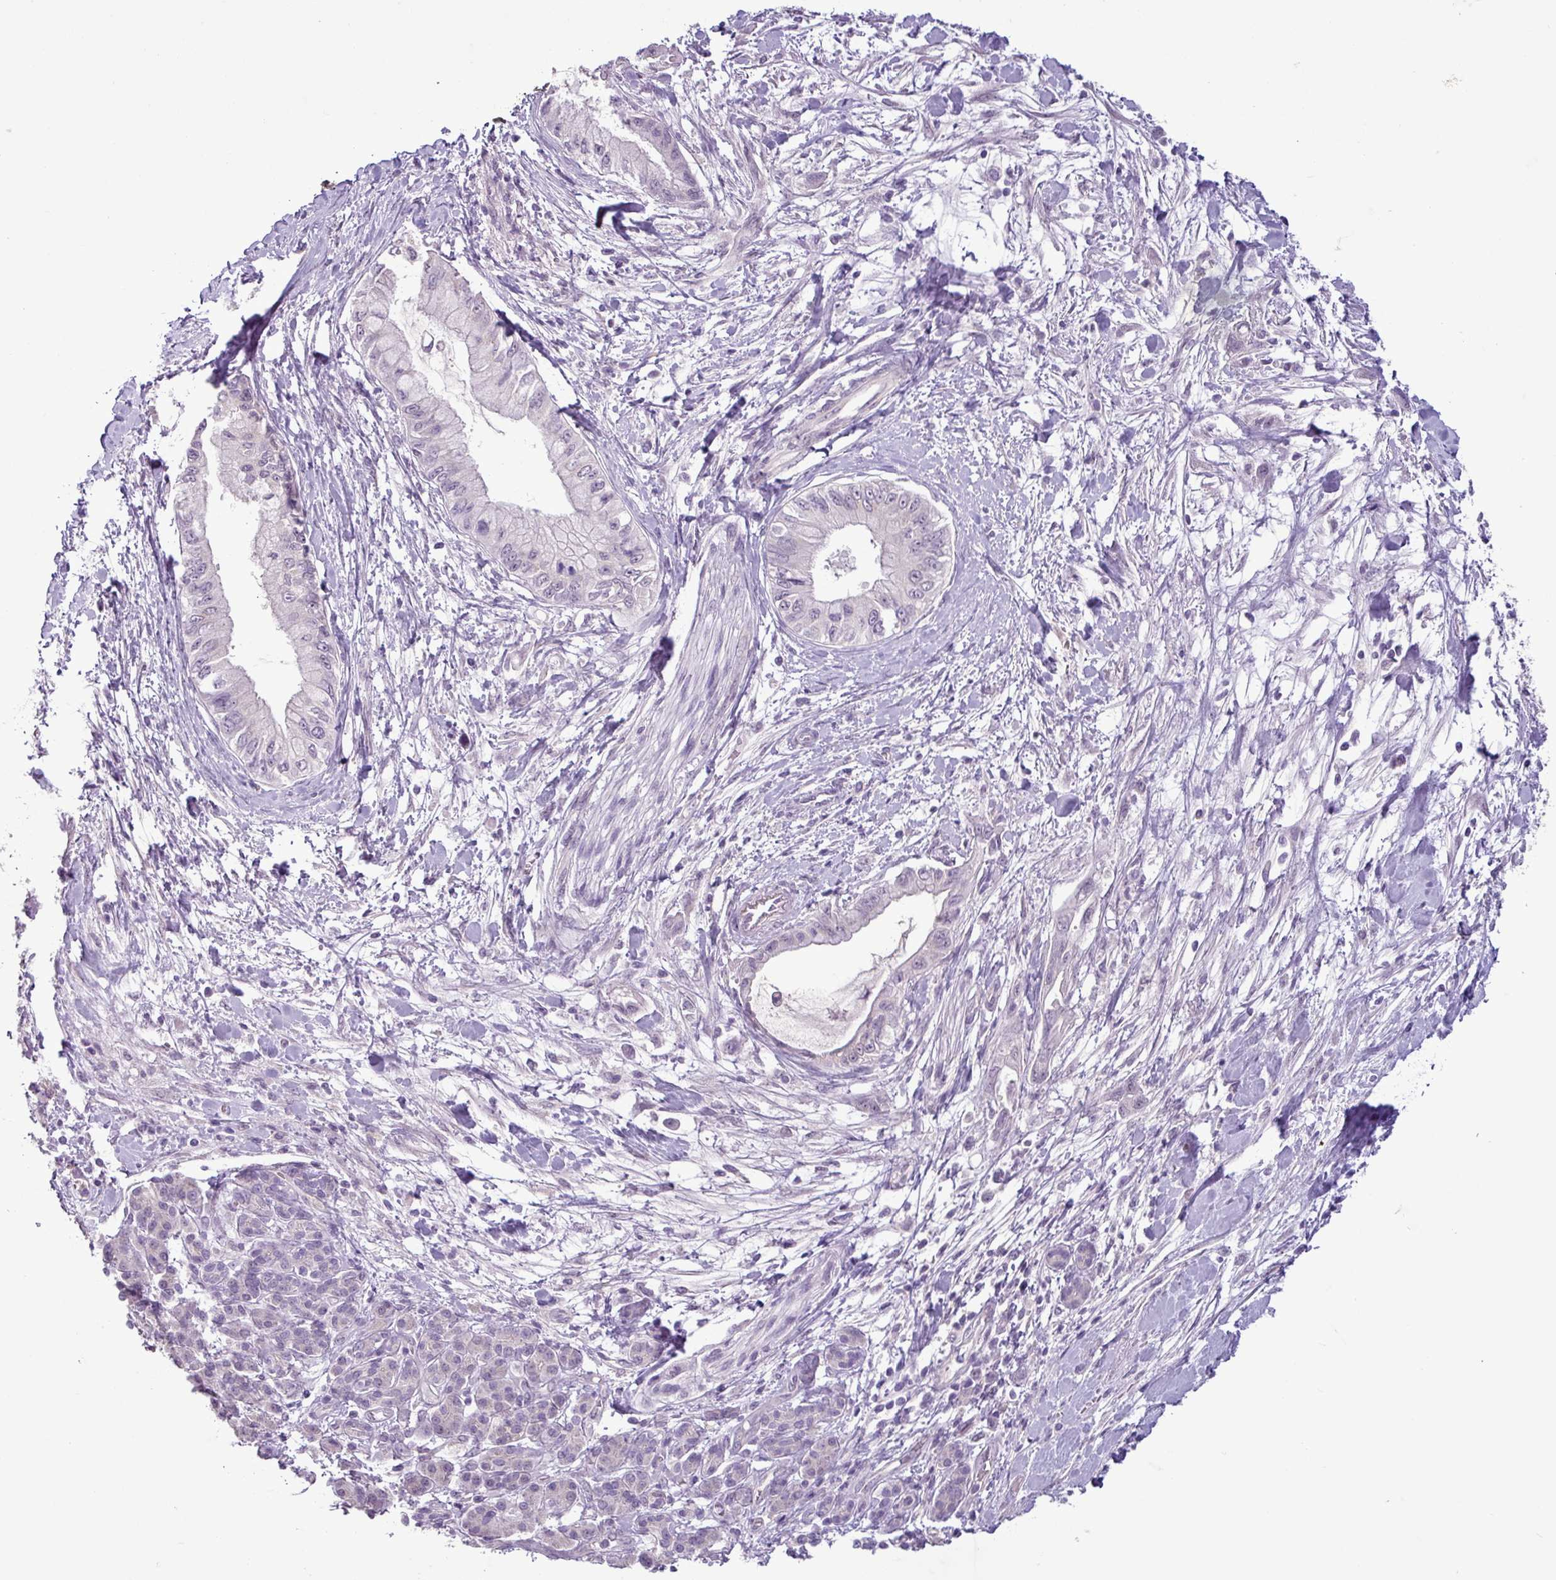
{"staining": {"intensity": "negative", "quantity": "none", "location": "none"}, "tissue": "pancreatic cancer", "cell_type": "Tumor cells", "image_type": "cancer", "snomed": [{"axis": "morphology", "description": "Adenocarcinoma, NOS"}, {"axis": "topography", "description": "Pancreas"}], "caption": "High power microscopy micrograph of an immunohistochemistry image of pancreatic cancer (adenocarcinoma), revealing no significant expression in tumor cells.", "gene": "C9orf24", "patient": {"sex": "male", "age": 48}}